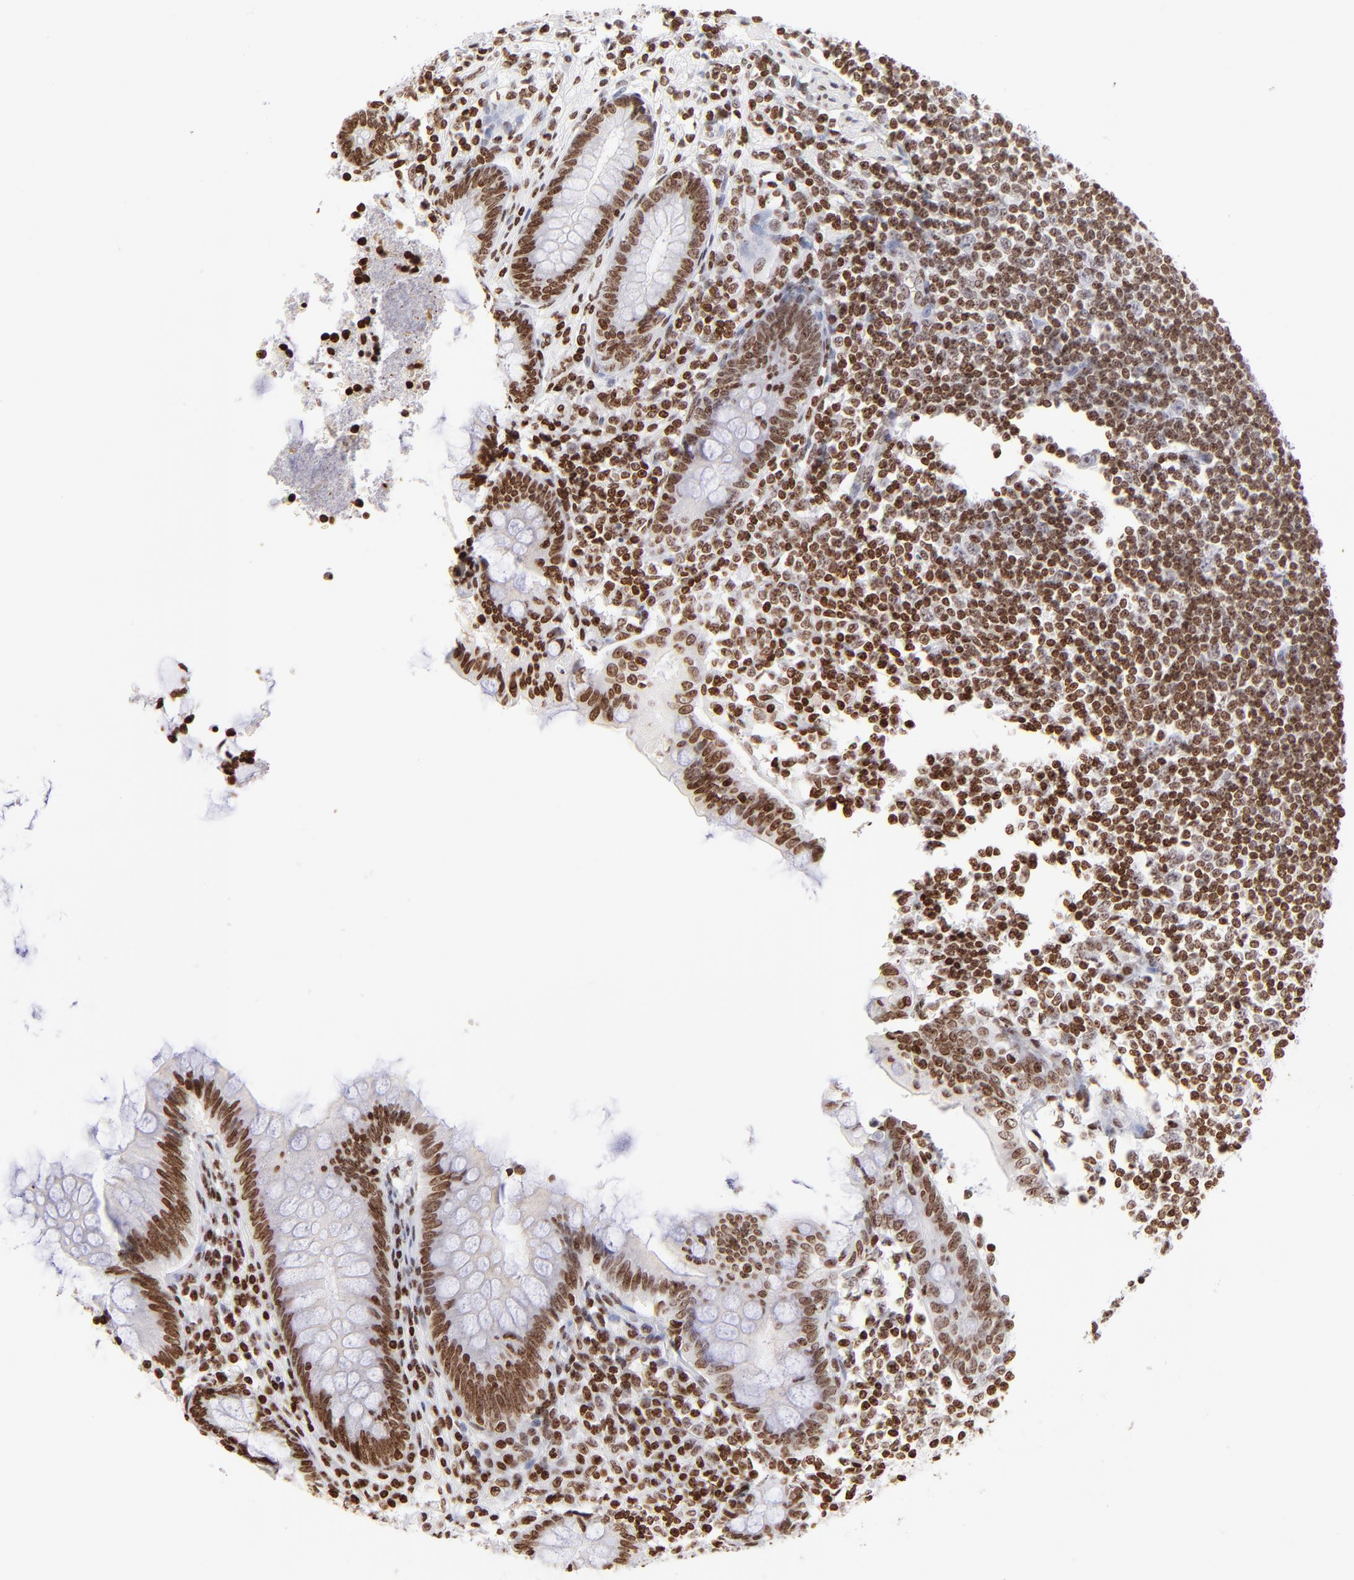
{"staining": {"intensity": "moderate", "quantity": ">75%", "location": "nuclear"}, "tissue": "appendix", "cell_type": "Glandular cells", "image_type": "normal", "snomed": [{"axis": "morphology", "description": "Normal tissue, NOS"}, {"axis": "topography", "description": "Appendix"}], "caption": "Glandular cells exhibit moderate nuclear expression in about >75% of cells in normal appendix.", "gene": "RTL4", "patient": {"sex": "female", "age": 66}}